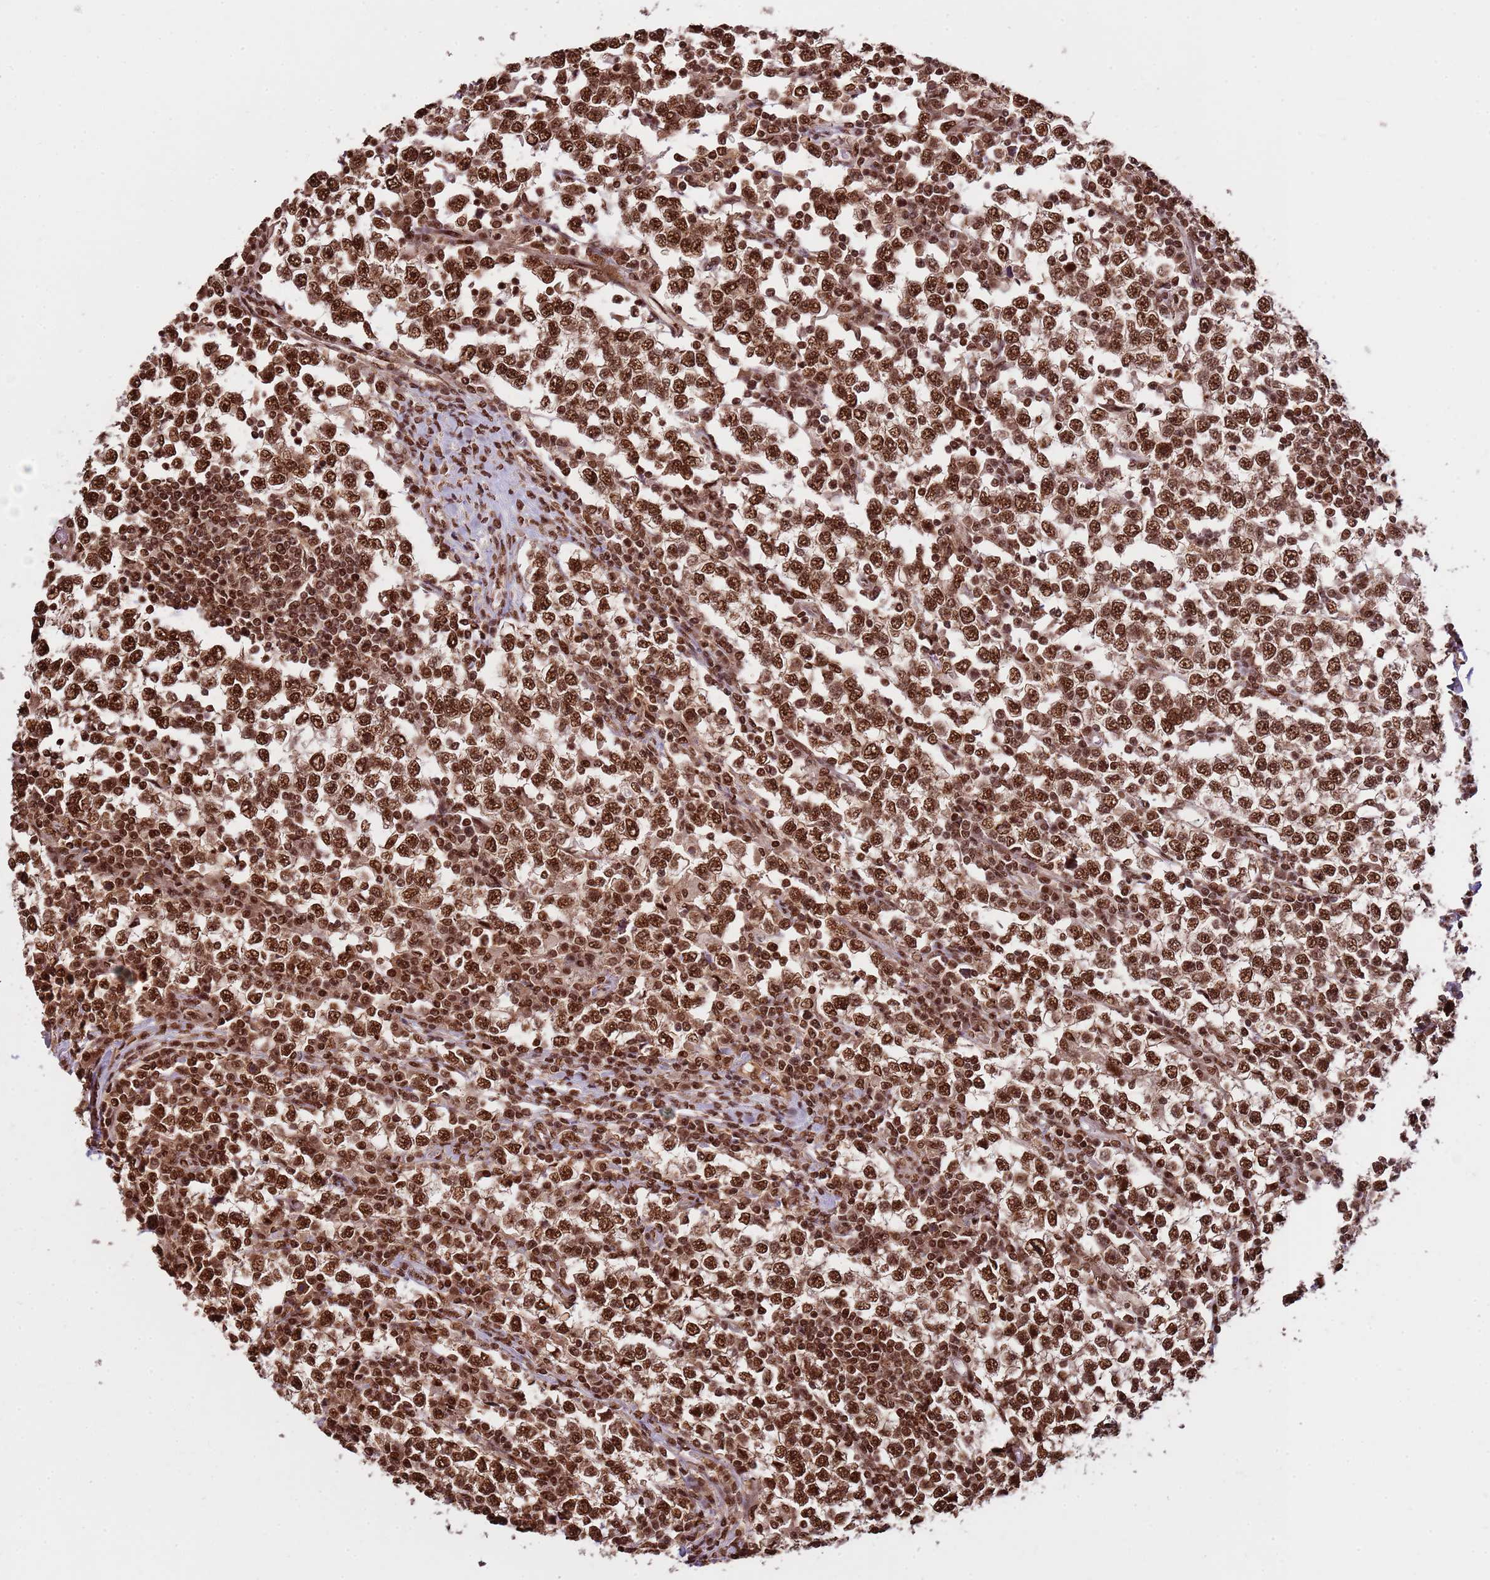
{"staining": {"intensity": "strong", "quantity": ">75%", "location": "nuclear"}, "tissue": "testis cancer", "cell_type": "Tumor cells", "image_type": "cancer", "snomed": [{"axis": "morphology", "description": "Seminoma, NOS"}, {"axis": "topography", "description": "Testis"}], "caption": "Seminoma (testis) stained with DAB immunohistochemistry demonstrates high levels of strong nuclear positivity in about >75% of tumor cells.", "gene": "ZBTB12", "patient": {"sex": "male", "age": 65}}